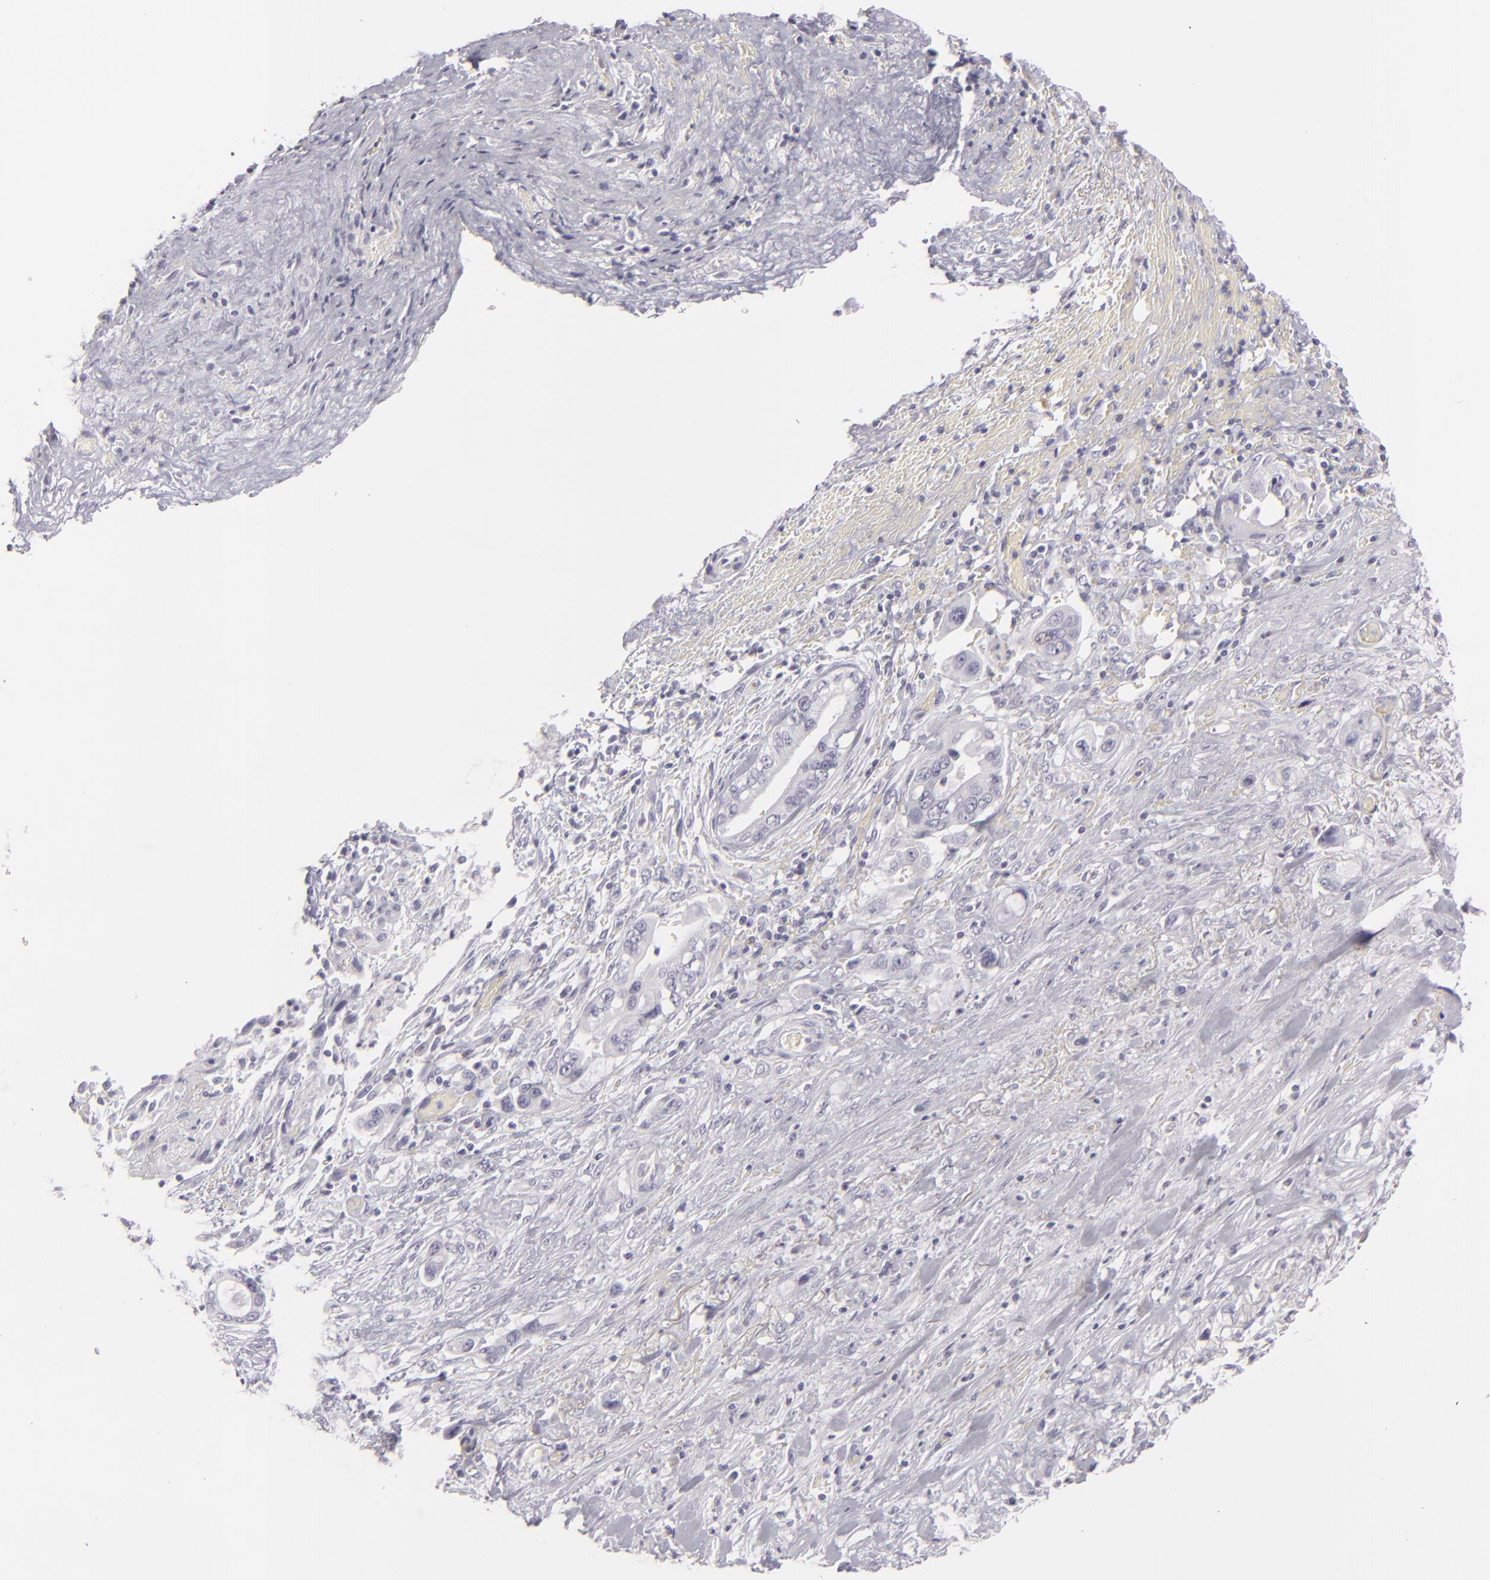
{"staining": {"intensity": "negative", "quantity": "none", "location": "none"}, "tissue": "pancreatic cancer", "cell_type": "Tumor cells", "image_type": "cancer", "snomed": [{"axis": "morphology", "description": "Adenocarcinoma, NOS"}, {"axis": "topography", "description": "Pancreas"}, {"axis": "topography", "description": "Stomach, upper"}], "caption": "Immunohistochemistry (IHC) histopathology image of neoplastic tissue: pancreatic cancer (adenocarcinoma) stained with DAB (3,3'-diaminobenzidine) displays no significant protein positivity in tumor cells.", "gene": "CDX2", "patient": {"sex": "male", "age": 77}}